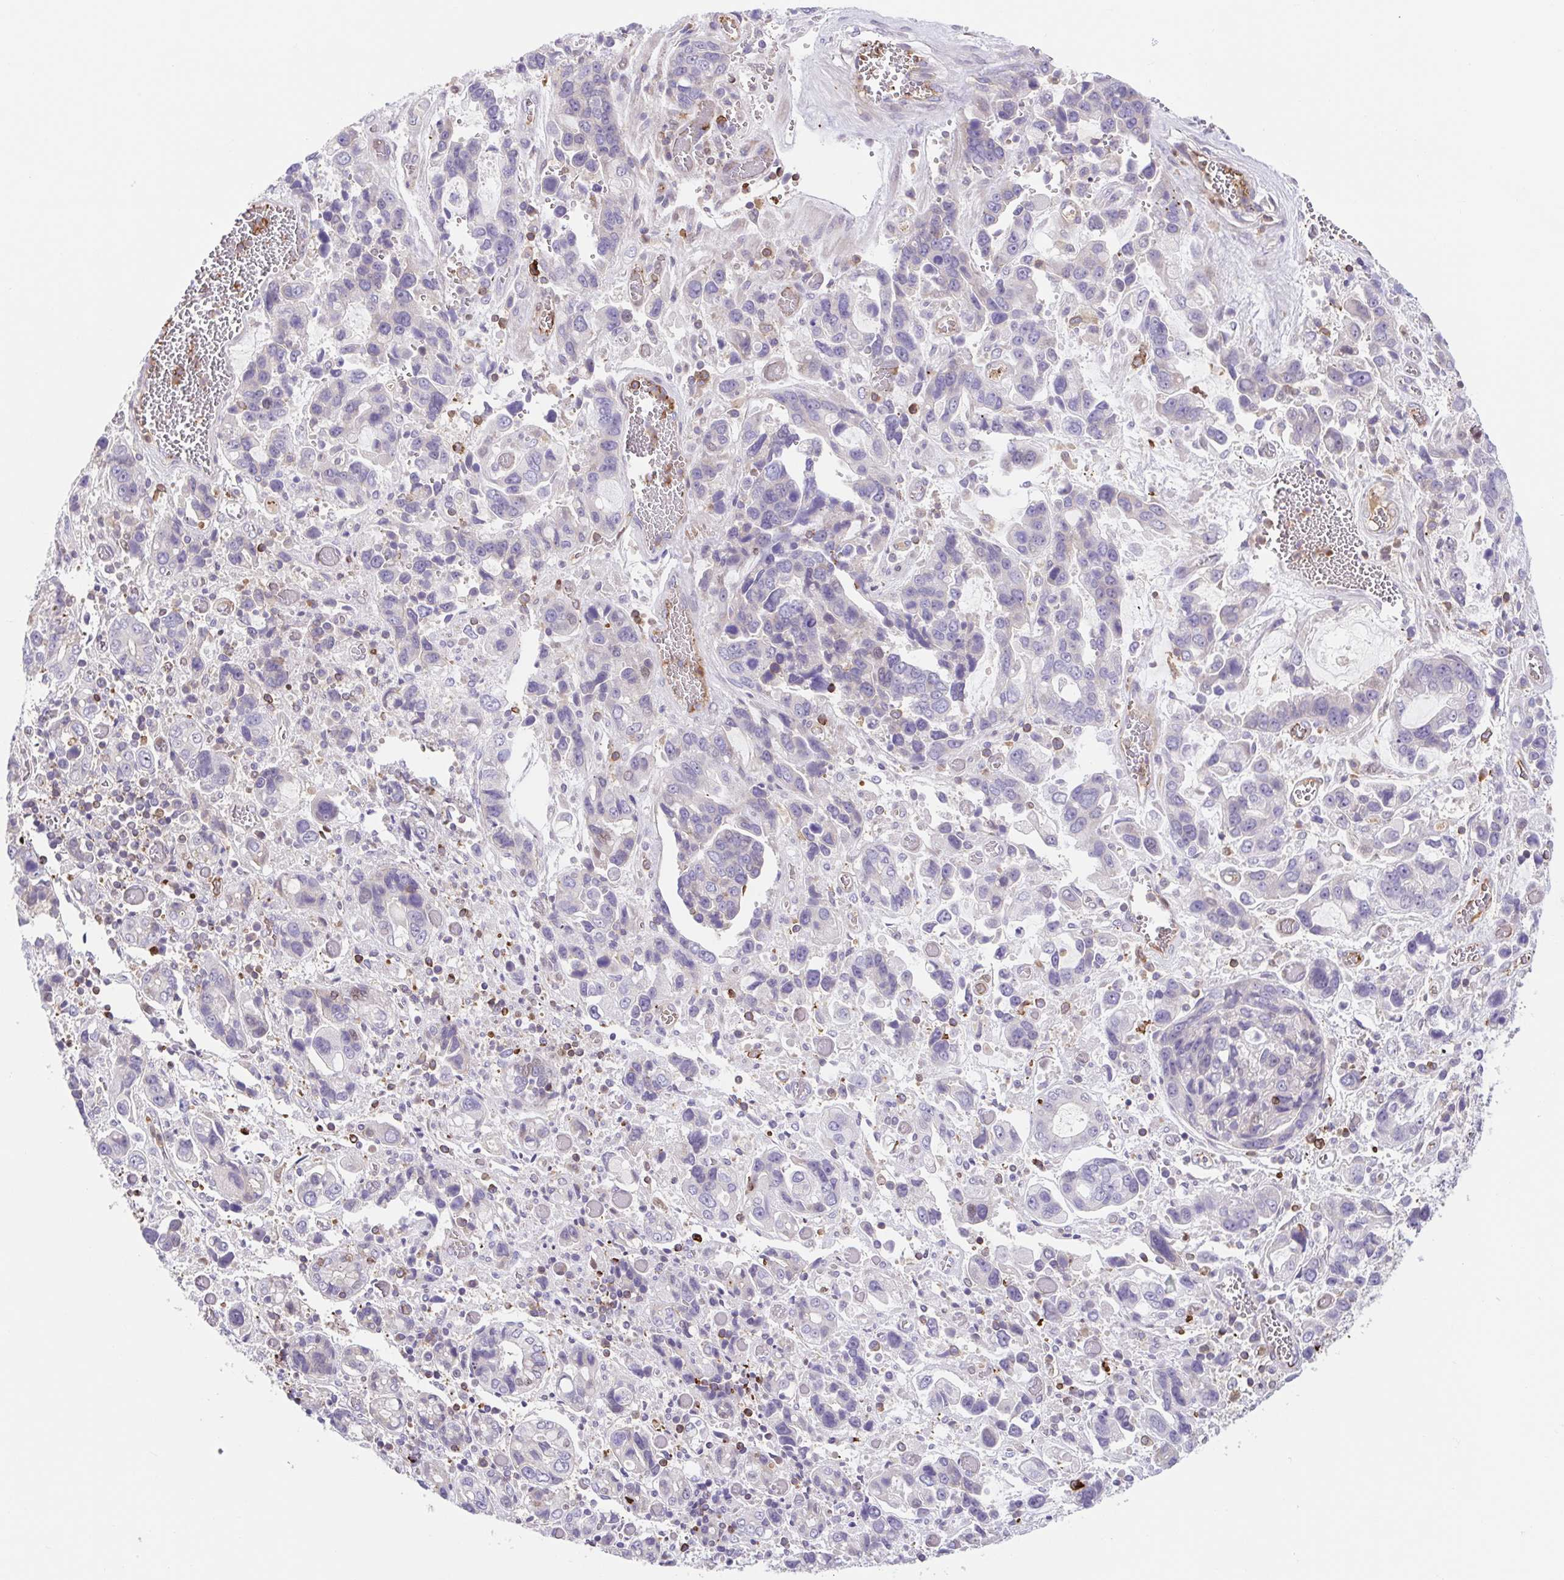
{"staining": {"intensity": "negative", "quantity": "none", "location": "none"}, "tissue": "stomach cancer", "cell_type": "Tumor cells", "image_type": "cancer", "snomed": [{"axis": "morphology", "description": "Adenocarcinoma, NOS"}, {"axis": "topography", "description": "Stomach, upper"}], "caption": "The photomicrograph displays no staining of tumor cells in adenocarcinoma (stomach).", "gene": "TPRG1", "patient": {"sex": "female", "age": 81}}